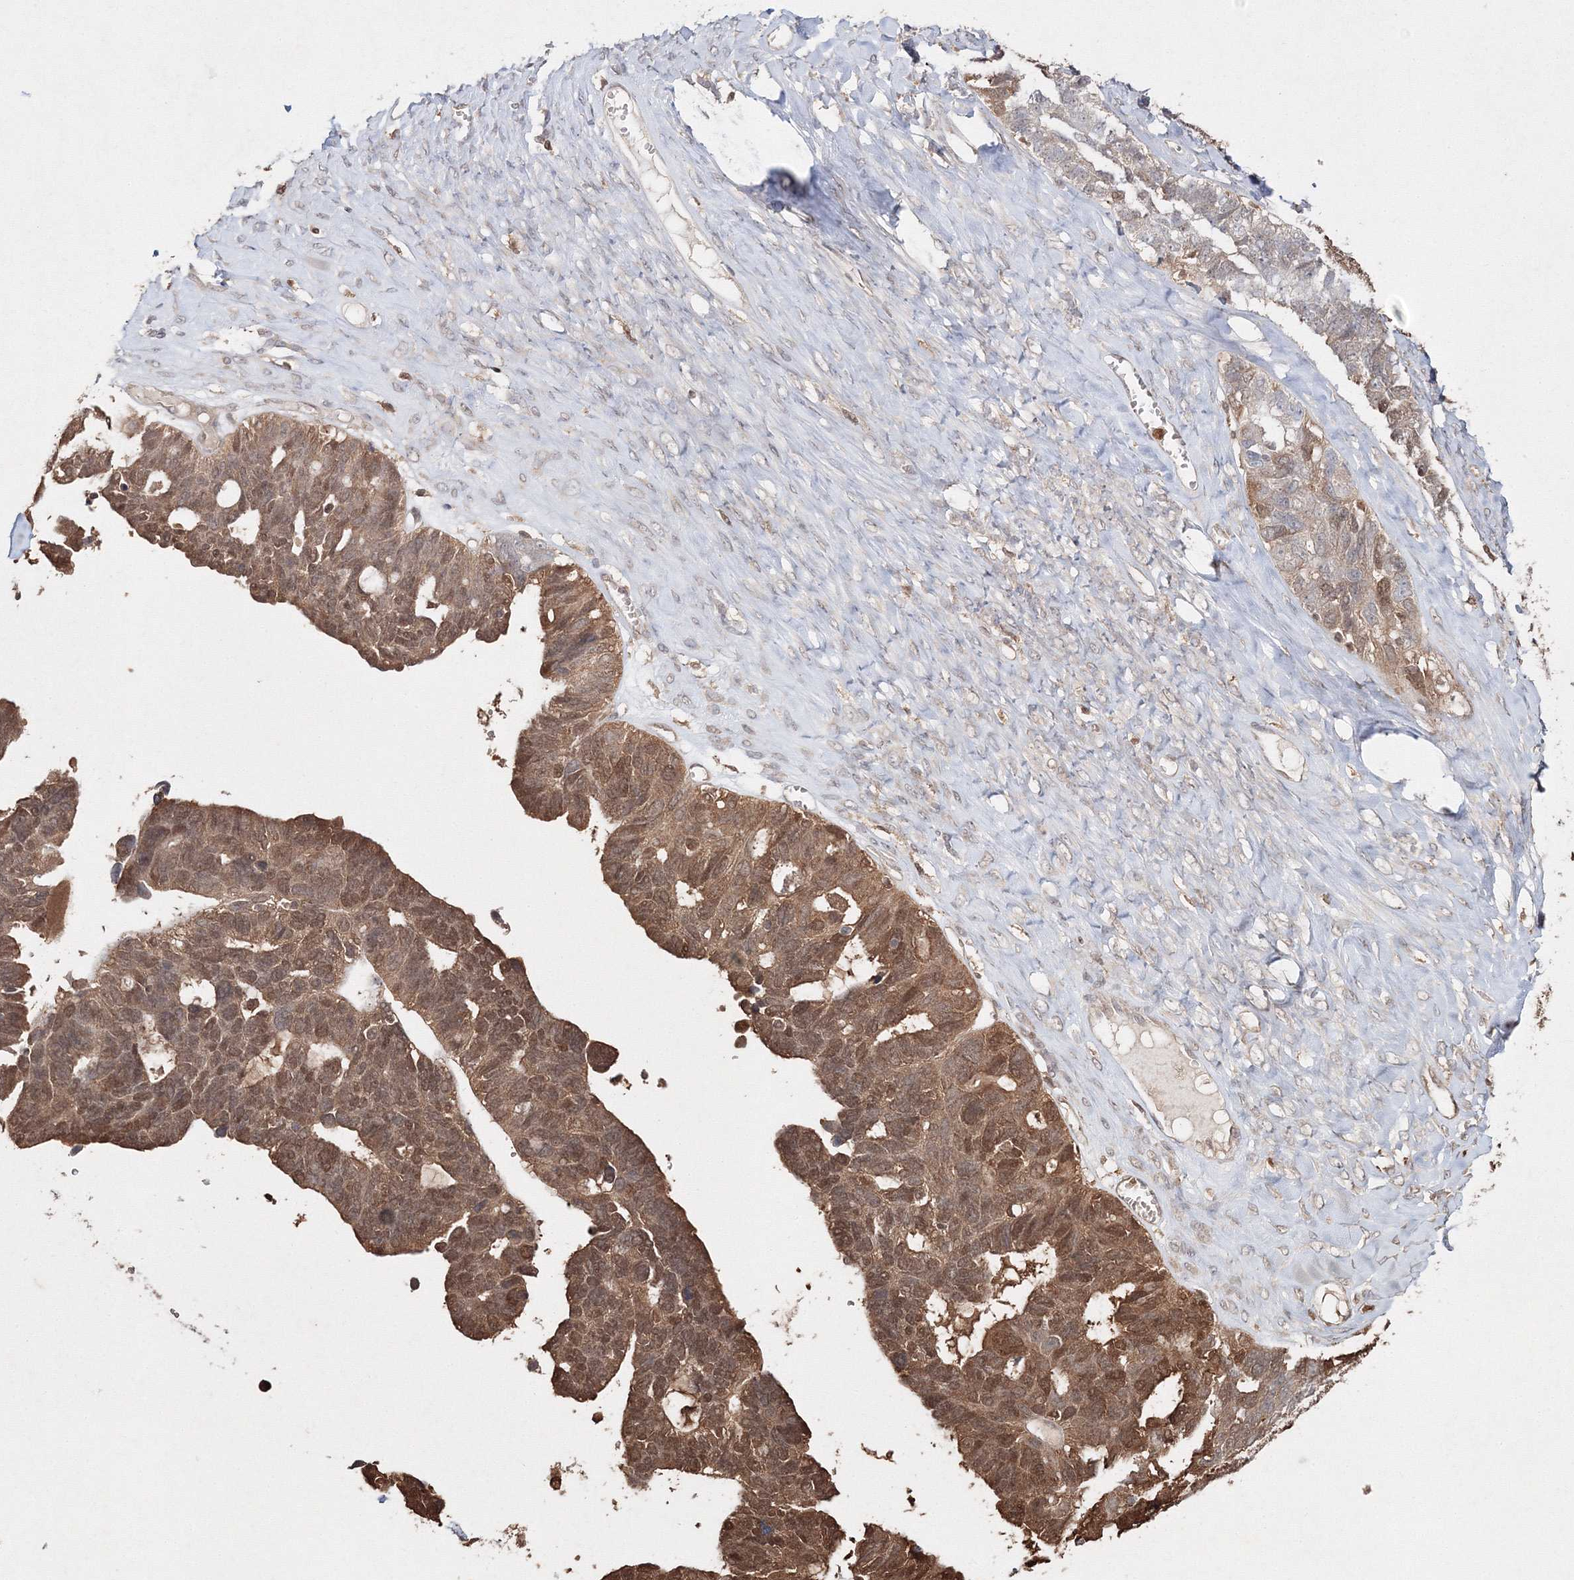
{"staining": {"intensity": "moderate", "quantity": ">75%", "location": "cytoplasmic/membranous,nuclear"}, "tissue": "ovarian cancer", "cell_type": "Tumor cells", "image_type": "cancer", "snomed": [{"axis": "morphology", "description": "Cystadenocarcinoma, serous, NOS"}, {"axis": "topography", "description": "Ovary"}], "caption": "Protein staining of ovarian cancer (serous cystadenocarcinoma) tissue shows moderate cytoplasmic/membranous and nuclear positivity in about >75% of tumor cells.", "gene": "S100A11", "patient": {"sex": "female", "age": 79}}